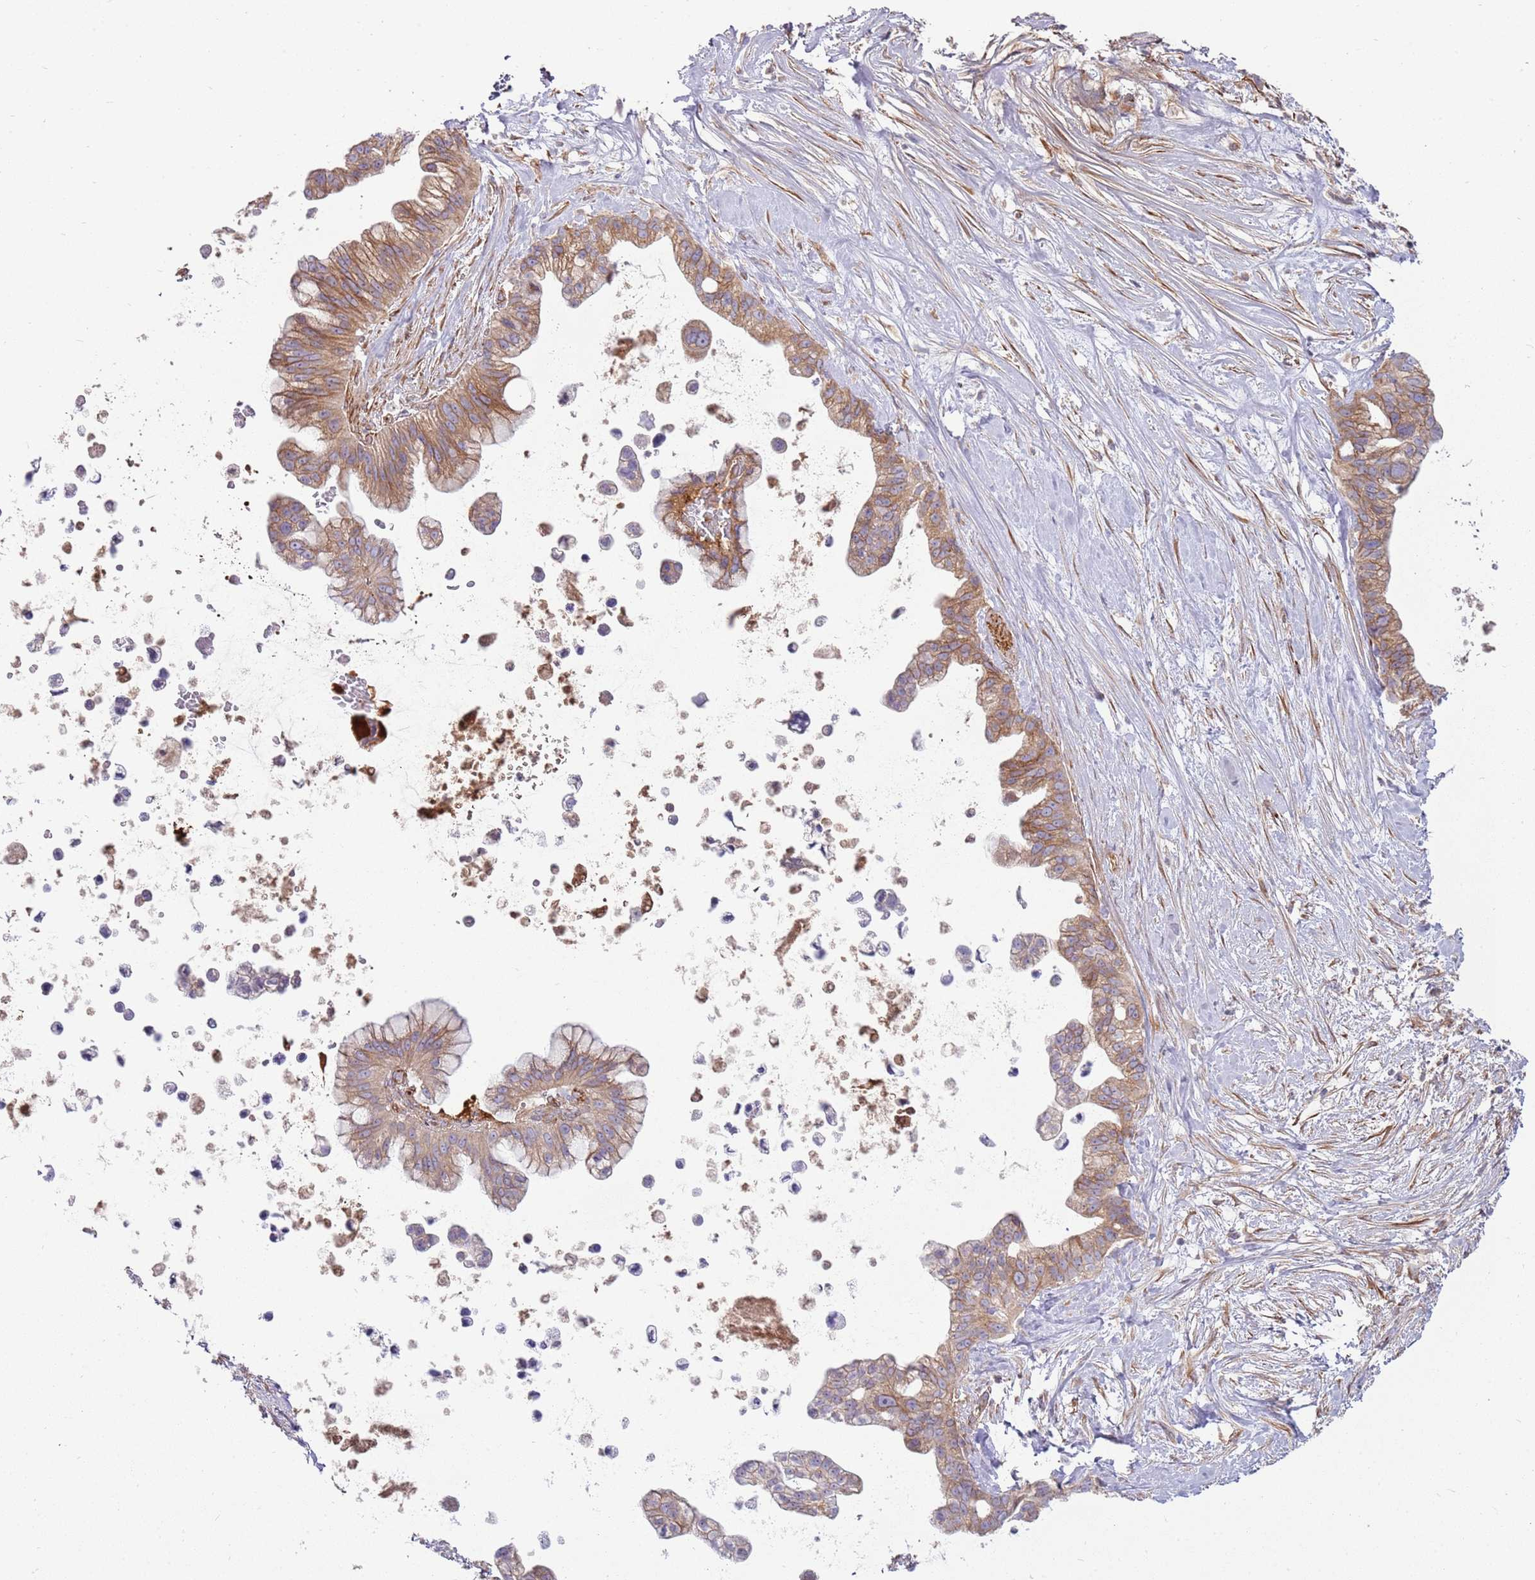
{"staining": {"intensity": "moderate", "quantity": ">75%", "location": "cytoplasmic/membranous"}, "tissue": "pancreatic cancer", "cell_type": "Tumor cells", "image_type": "cancer", "snomed": [{"axis": "morphology", "description": "Adenocarcinoma, NOS"}, {"axis": "topography", "description": "Pancreas"}], "caption": "Protein positivity by immunohistochemistry (IHC) demonstrates moderate cytoplasmic/membranous positivity in about >75% of tumor cells in pancreatic adenocarcinoma. The staining is performed using DAB (3,3'-diaminobenzidine) brown chromogen to label protein expression. The nuclei are counter-stained blue using hematoxylin.", "gene": "EMC1", "patient": {"sex": "female", "age": 83}}